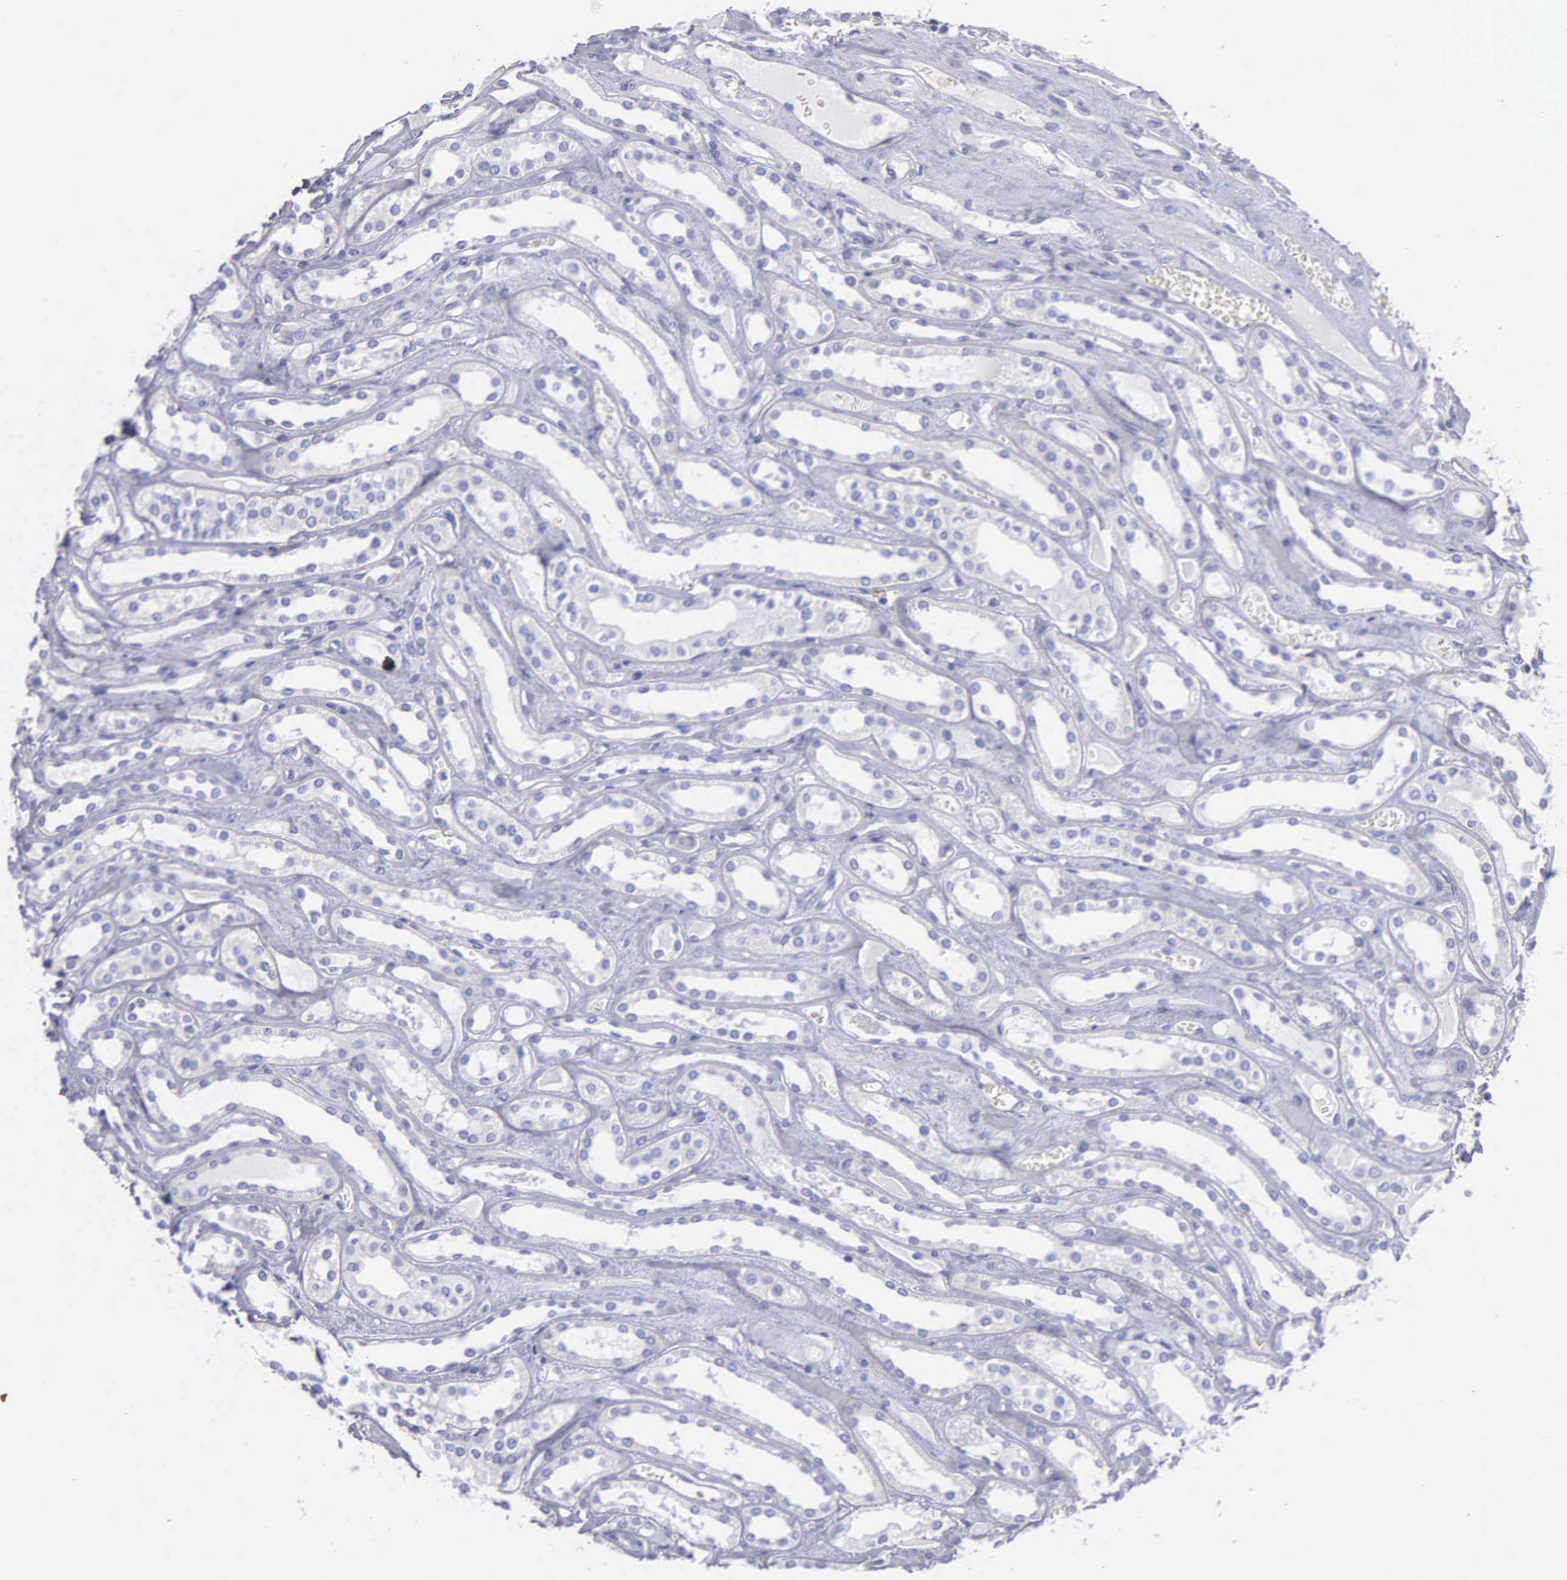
{"staining": {"intensity": "negative", "quantity": "none", "location": "none"}, "tissue": "kidney", "cell_type": "Cells in glomeruli", "image_type": "normal", "snomed": [{"axis": "morphology", "description": "Normal tissue, NOS"}, {"axis": "topography", "description": "Kidney"}], "caption": "An IHC micrograph of unremarkable kidney is shown. There is no staining in cells in glomeruli of kidney. (DAB (3,3'-diaminobenzidine) IHC with hematoxylin counter stain).", "gene": "FBLN5", "patient": {"sex": "female", "age": 52}}